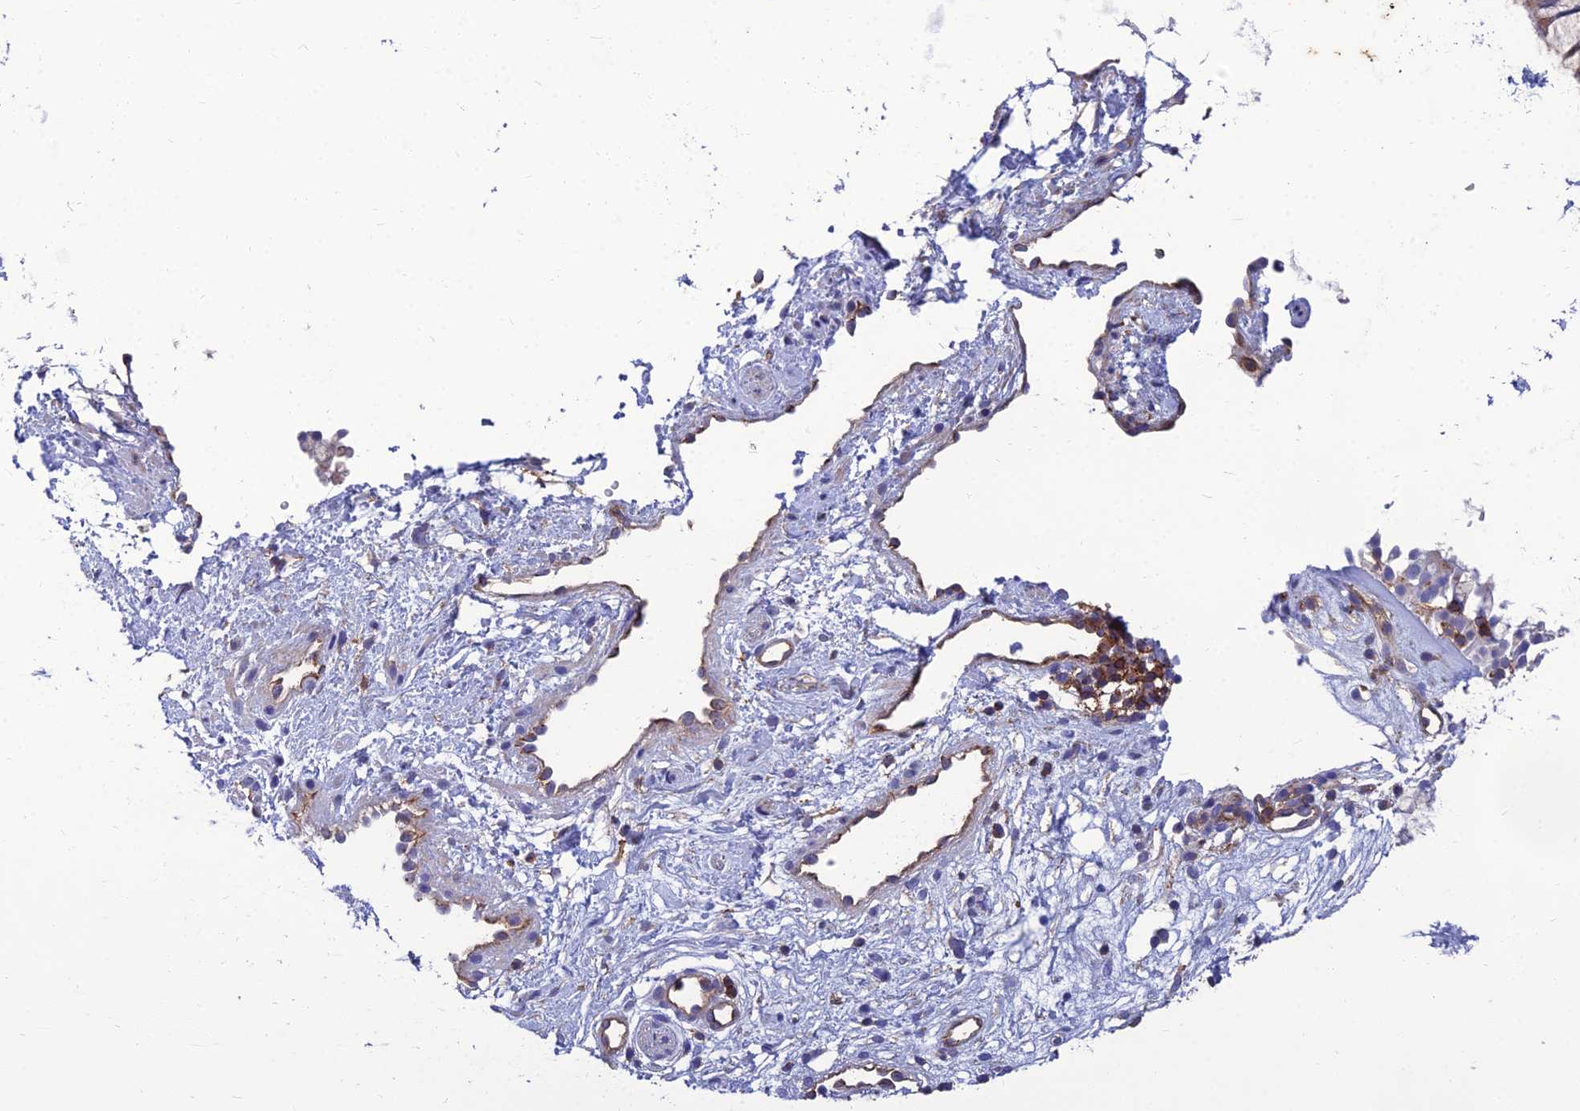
{"staining": {"intensity": "moderate", "quantity": "25%-75%", "location": "cytoplasmic/membranous"}, "tissue": "nasopharynx", "cell_type": "Respiratory epithelial cells", "image_type": "normal", "snomed": [{"axis": "morphology", "description": "Normal tissue, NOS"}, {"axis": "topography", "description": "Nasopharynx"}], "caption": "Human nasopharynx stained with a brown dye demonstrates moderate cytoplasmic/membranous positive staining in about 25%-75% of respiratory epithelial cells.", "gene": "PPP1R18", "patient": {"sex": "male", "age": 32}}